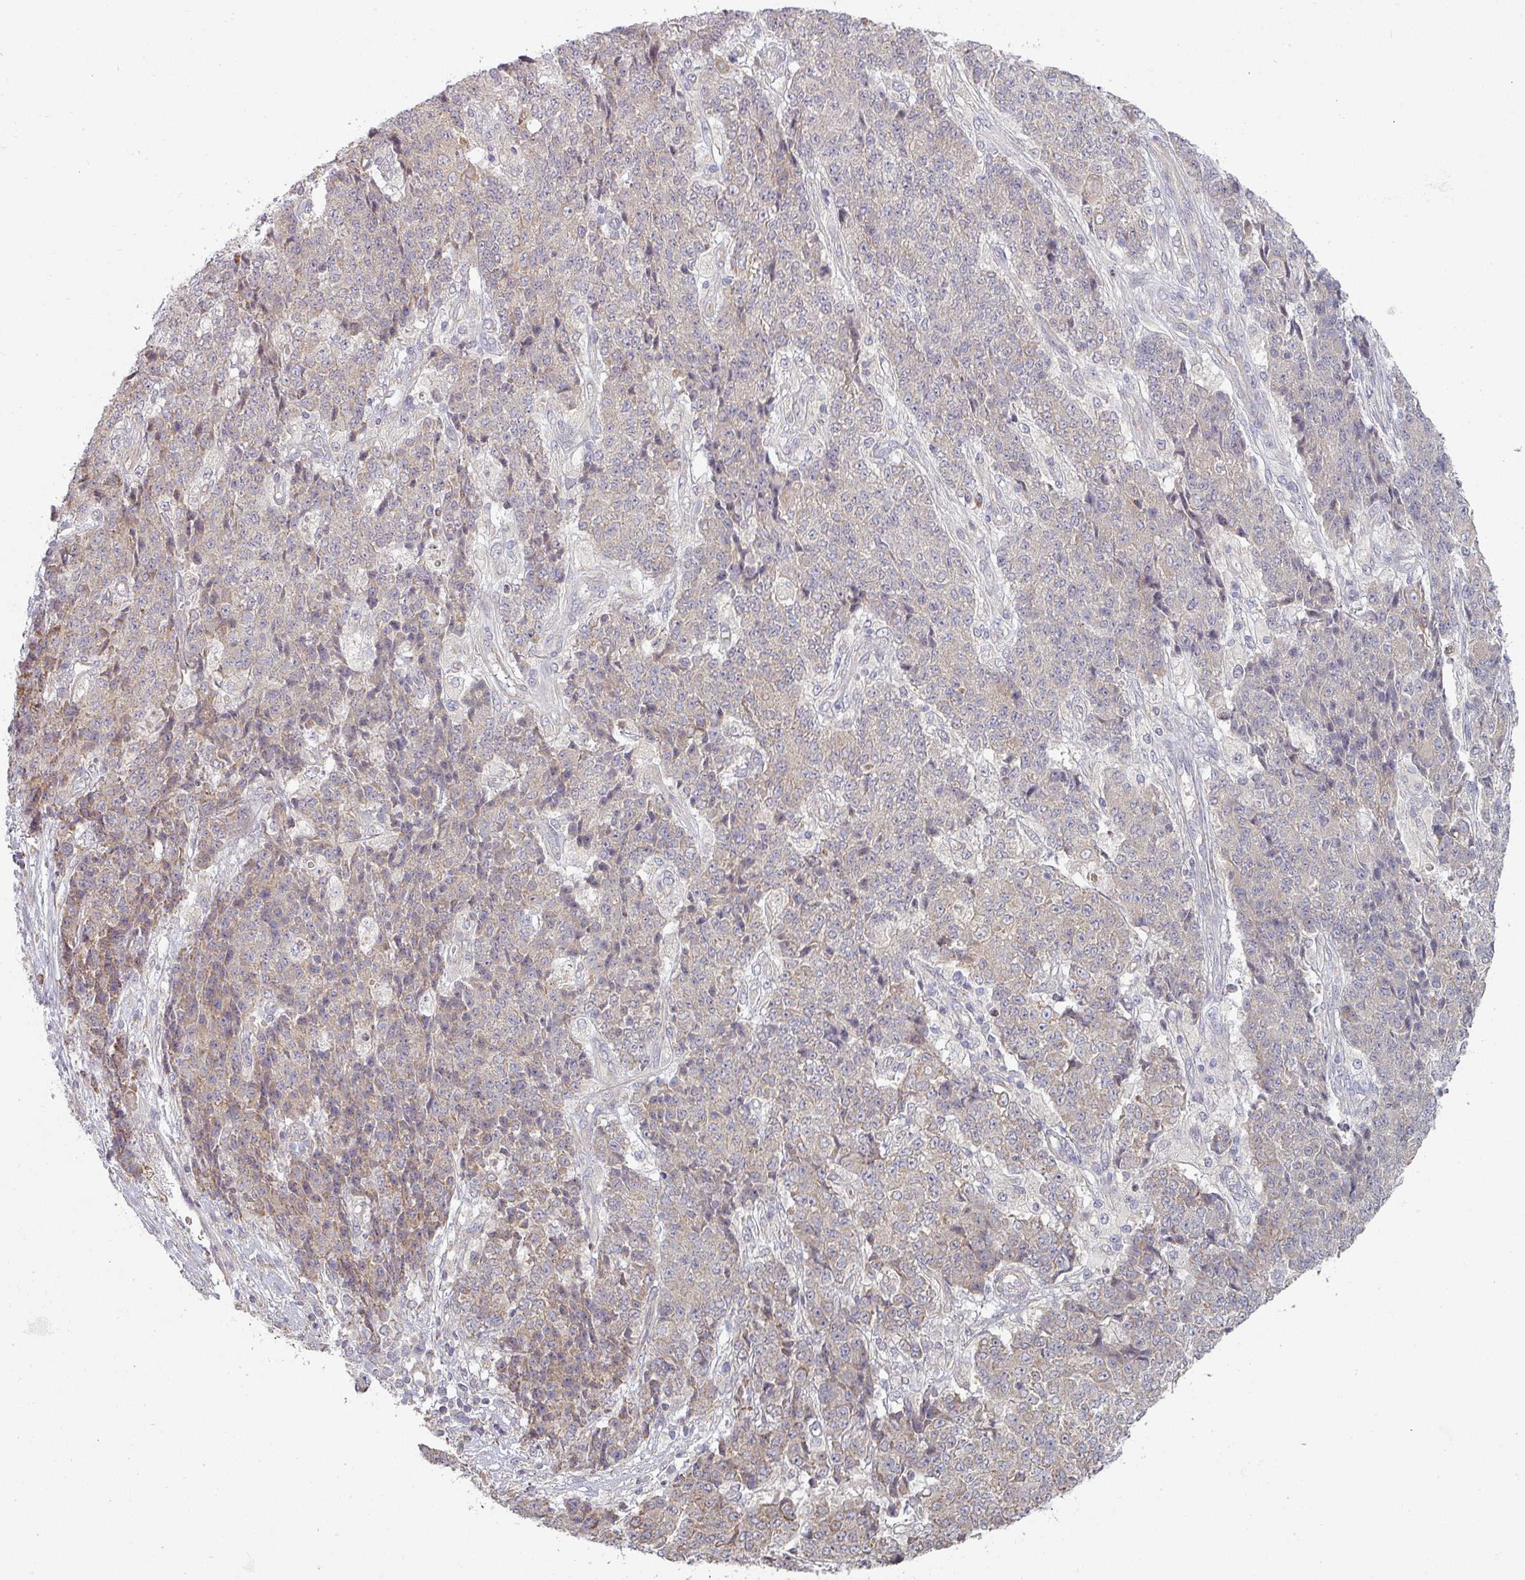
{"staining": {"intensity": "negative", "quantity": "none", "location": "none"}, "tissue": "ovarian cancer", "cell_type": "Tumor cells", "image_type": "cancer", "snomed": [{"axis": "morphology", "description": "Carcinoma, endometroid"}, {"axis": "topography", "description": "Ovary"}], "caption": "This is an immunohistochemistry histopathology image of human endometroid carcinoma (ovarian). There is no expression in tumor cells.", "gene": "PLEKHJ1", "patient": {"sex": "female", "age": 42}}